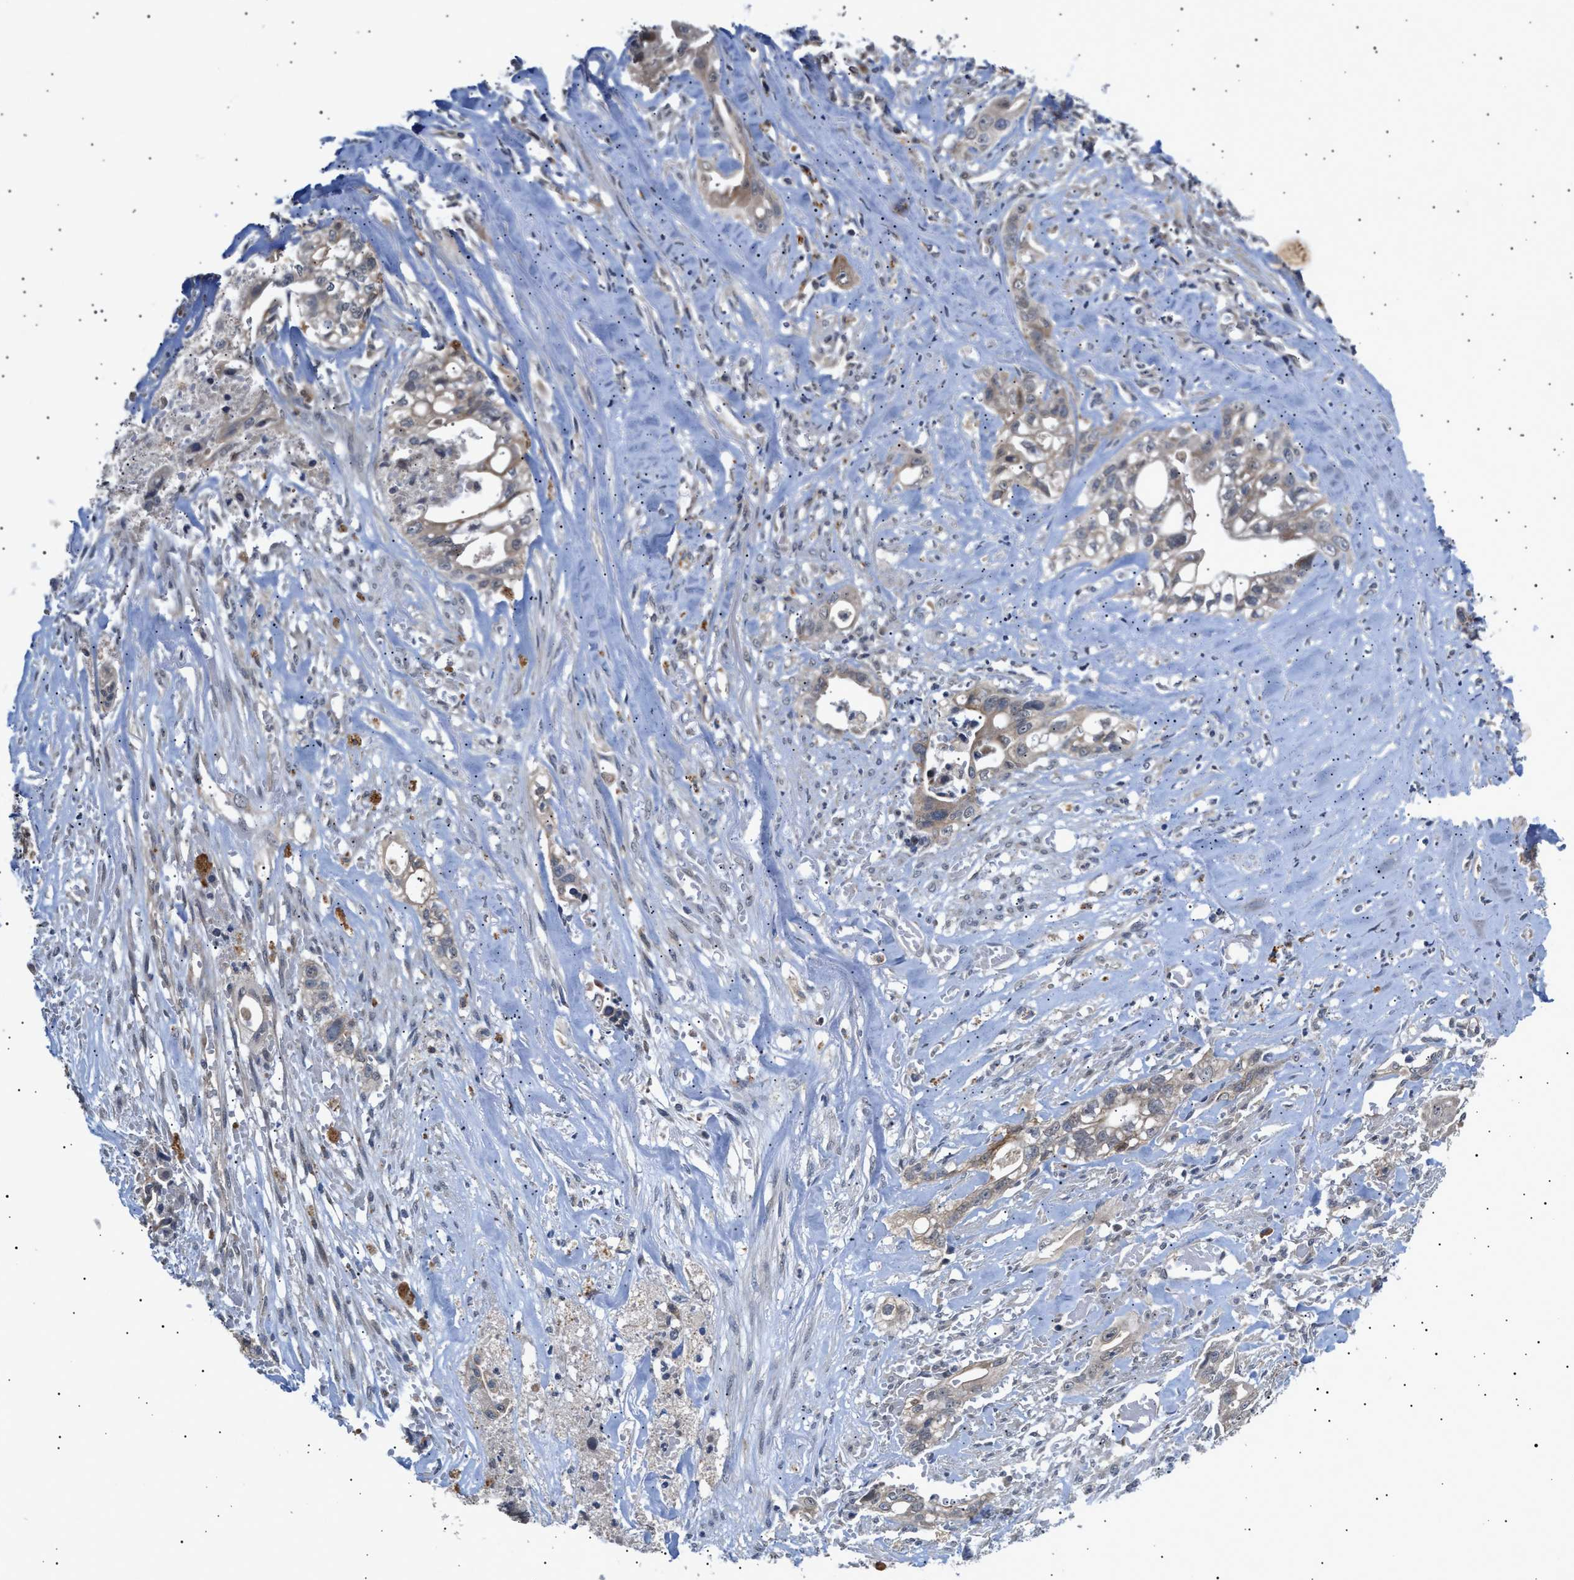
{"staining": {"intensity": "weak", "quantity": "25%-75%", "location": "cytoplasmic/membranous"}, "tissue": "liver cancer", "cell_type": "Tumor cells", "image_type": "cancer", "snomed": [{"axis": "morphology", "description": "Cholangiocarcinoma"}, {"axis": "topography", "description": "Liver"}], "caption": "This micrograph shows immunohistochemistry (IHC) staining of liver cancer (cholangiocarcinoma), with low weak cytoplasmic/membranous expression in about 25%-75% of tumor cells.", "gene": "SIRT5", "patient": {"sex": "female", "age": 70}}